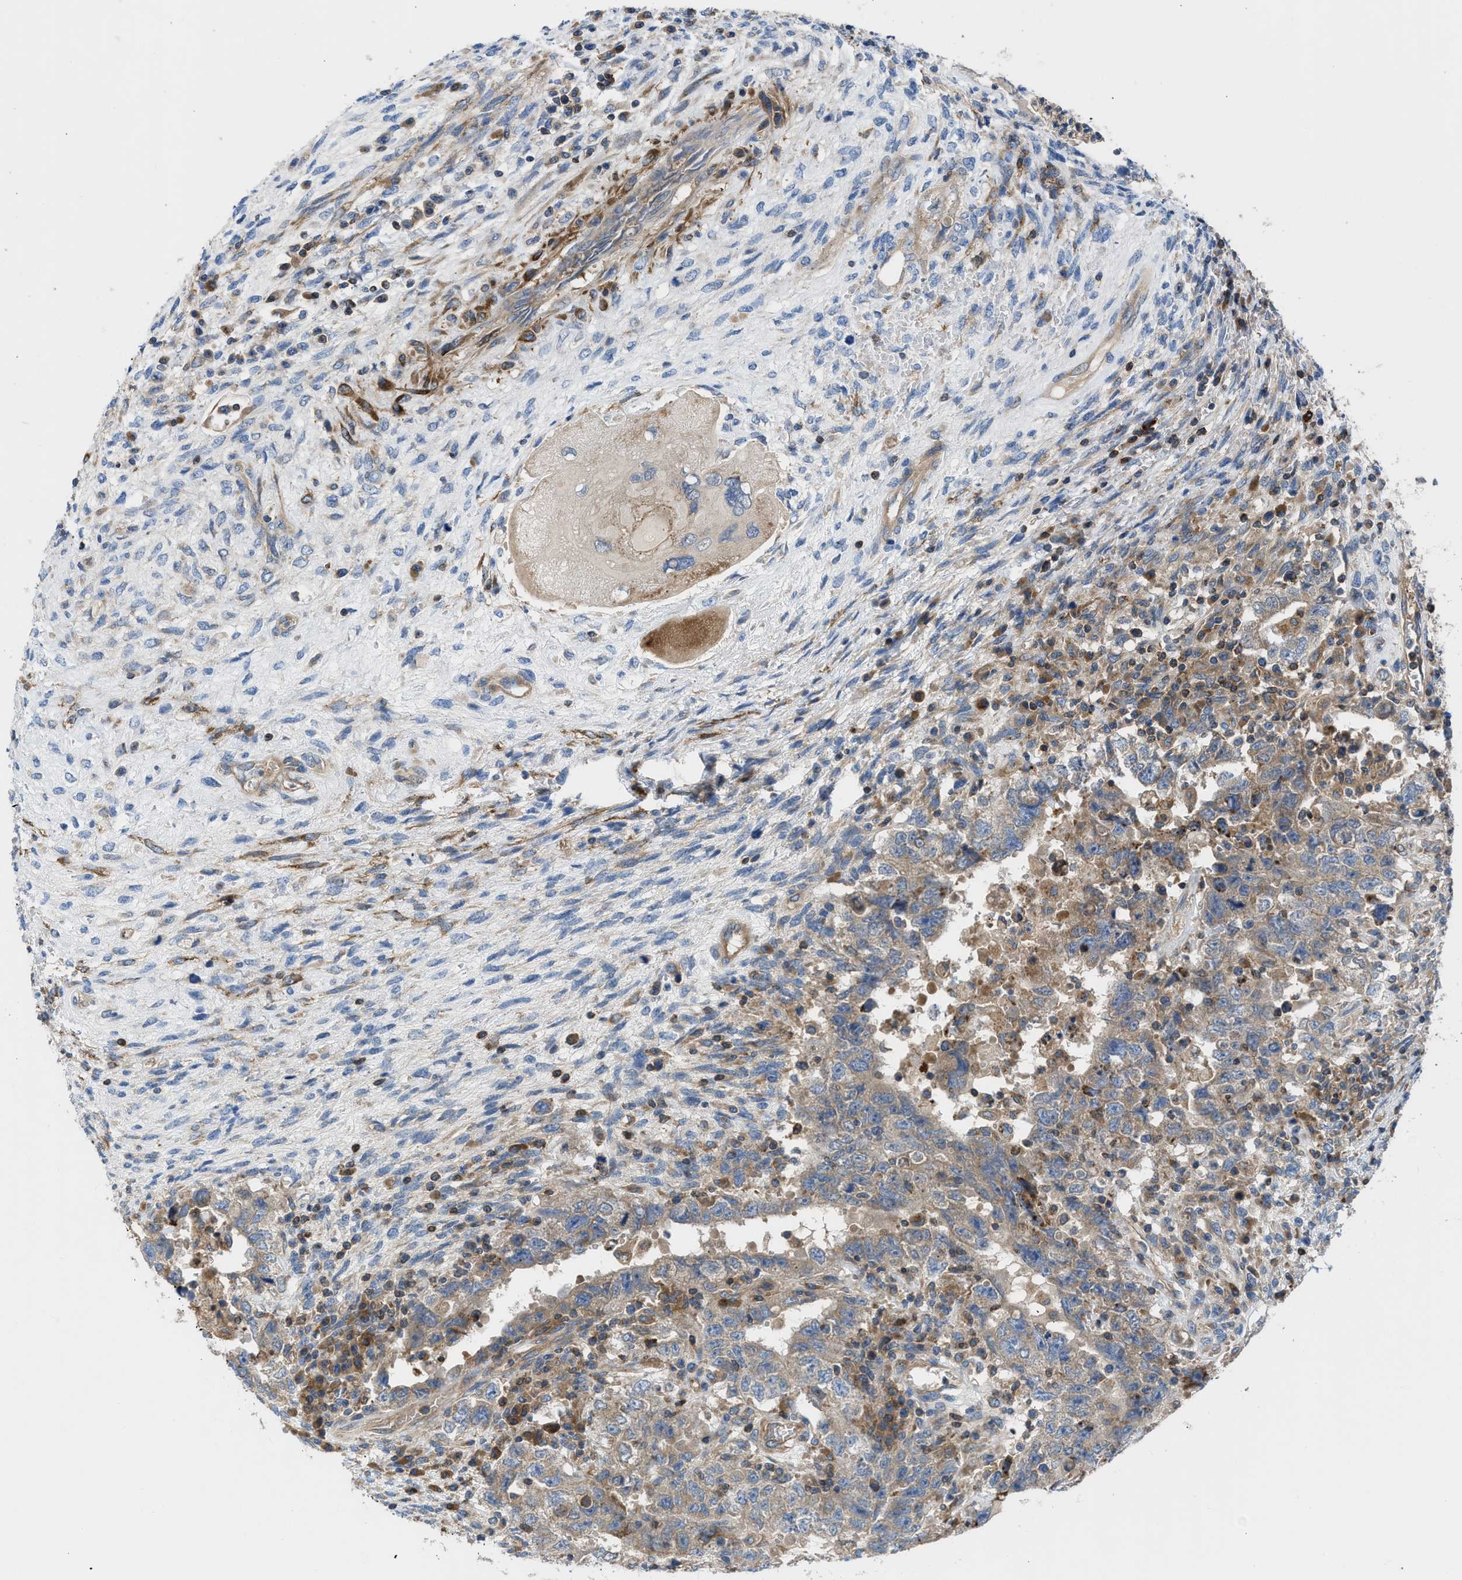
{"staining": {"intensity": "moderate", "quantity": ">75%", "location": "cytoplasmic/membranous"}, "tissue": "testis cancer", "cell_type": "Tumor cells", "image_type": "cancer", "snomed": [{"axis": "morphology", "description": "Carcinoma, Embryonal, NOS"}, {"axis": "topography", "description": "Testis"}], "caption": "There is medium levels of moderate cytoplasmic/membranous staining in tumor cells of testis cancer (embryonal carcinoma), as demonstrated by immunohistochemical staining (brown color).", "gene": "CHKB", "patient": {"sex": "male", "age": 26}}